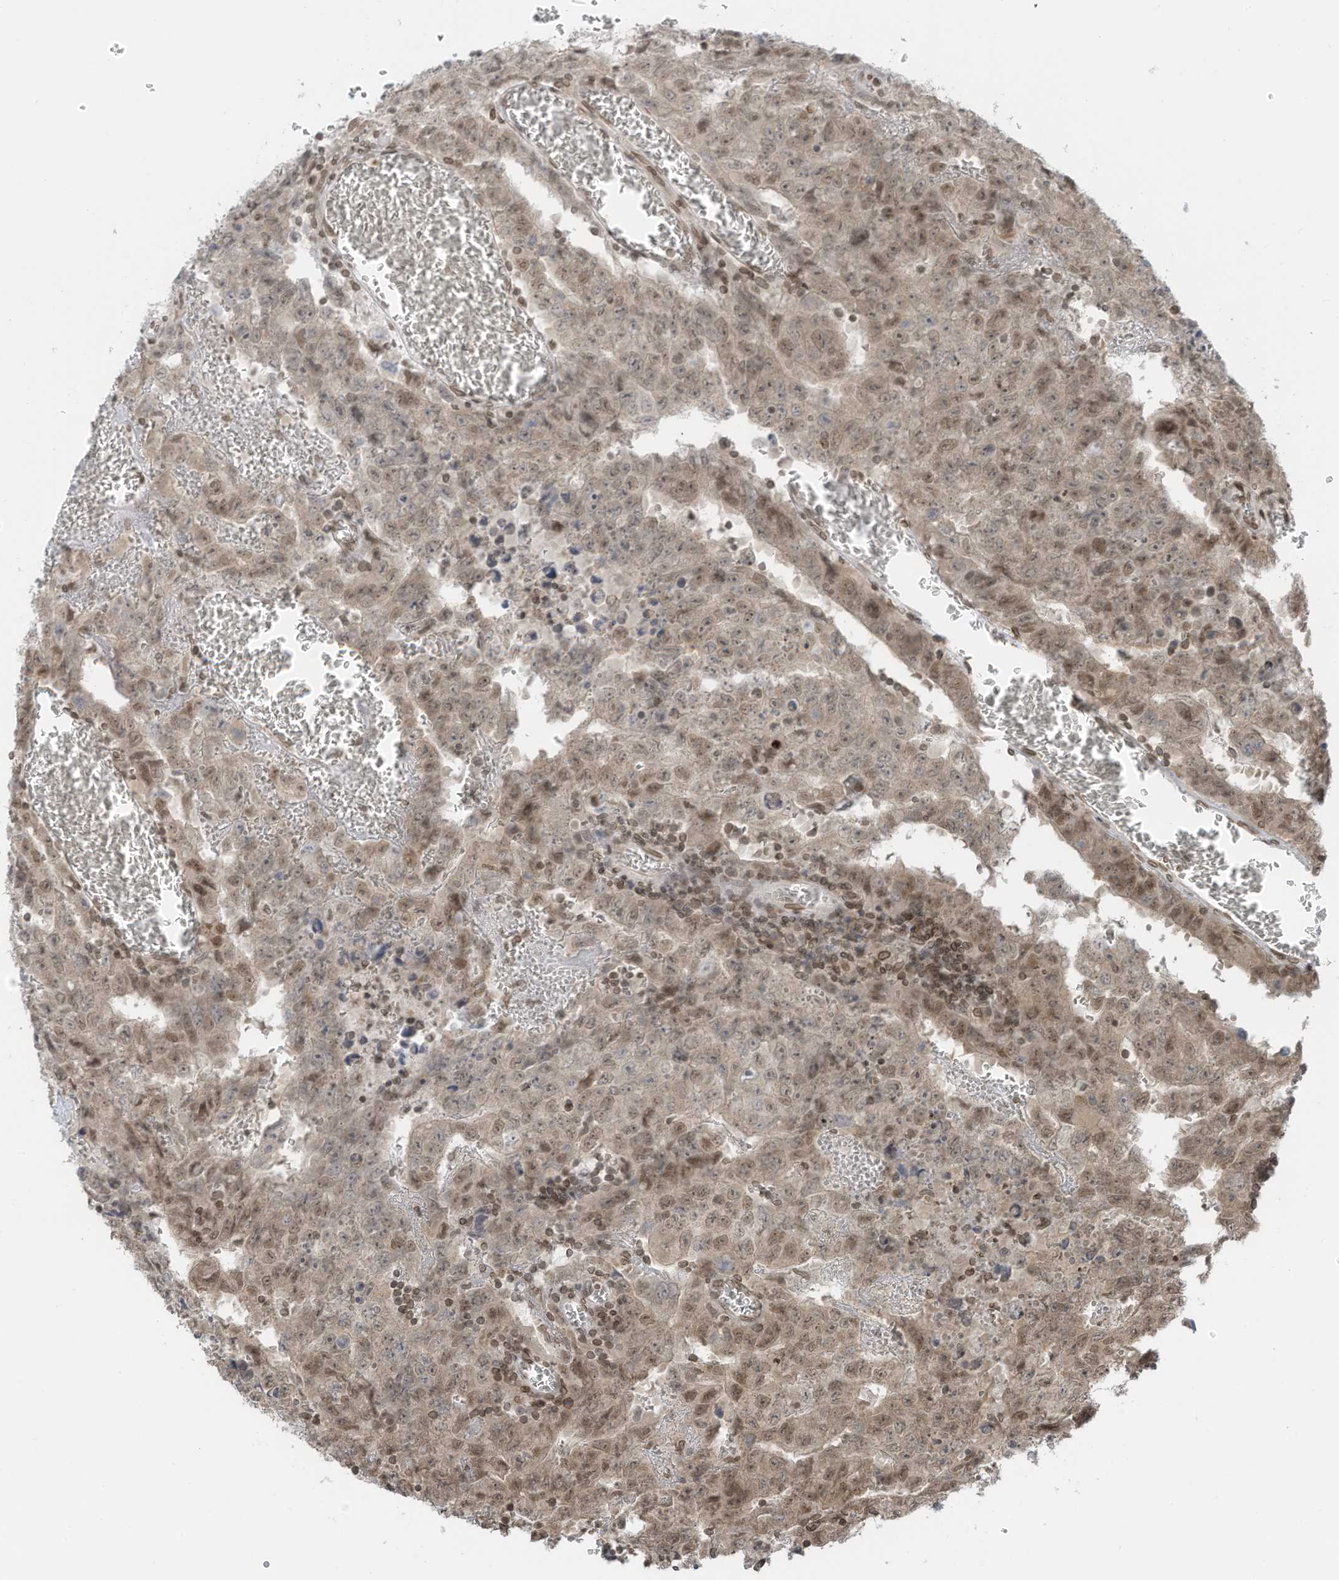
{"staining": {"intensity": "weak", "quantity": "25%-75%", "location": "nuclear"}, "tissue": "testis cancer", "cell_type": "Tumor cells", "image_type": "cancer", "snomed": [{"axis": "morphology", "description": "Carcinoma, Embryonal, NOS"}, {"axis": "topography", "description": "Testis"}], "caption": "Weak nuclear staining is appreciated in approximately 25%-75% of tumor cells in testis cancer (embryonal carcinoma).", "gene": "RABL3", "patient": {"sex": "male", "age": 26}}